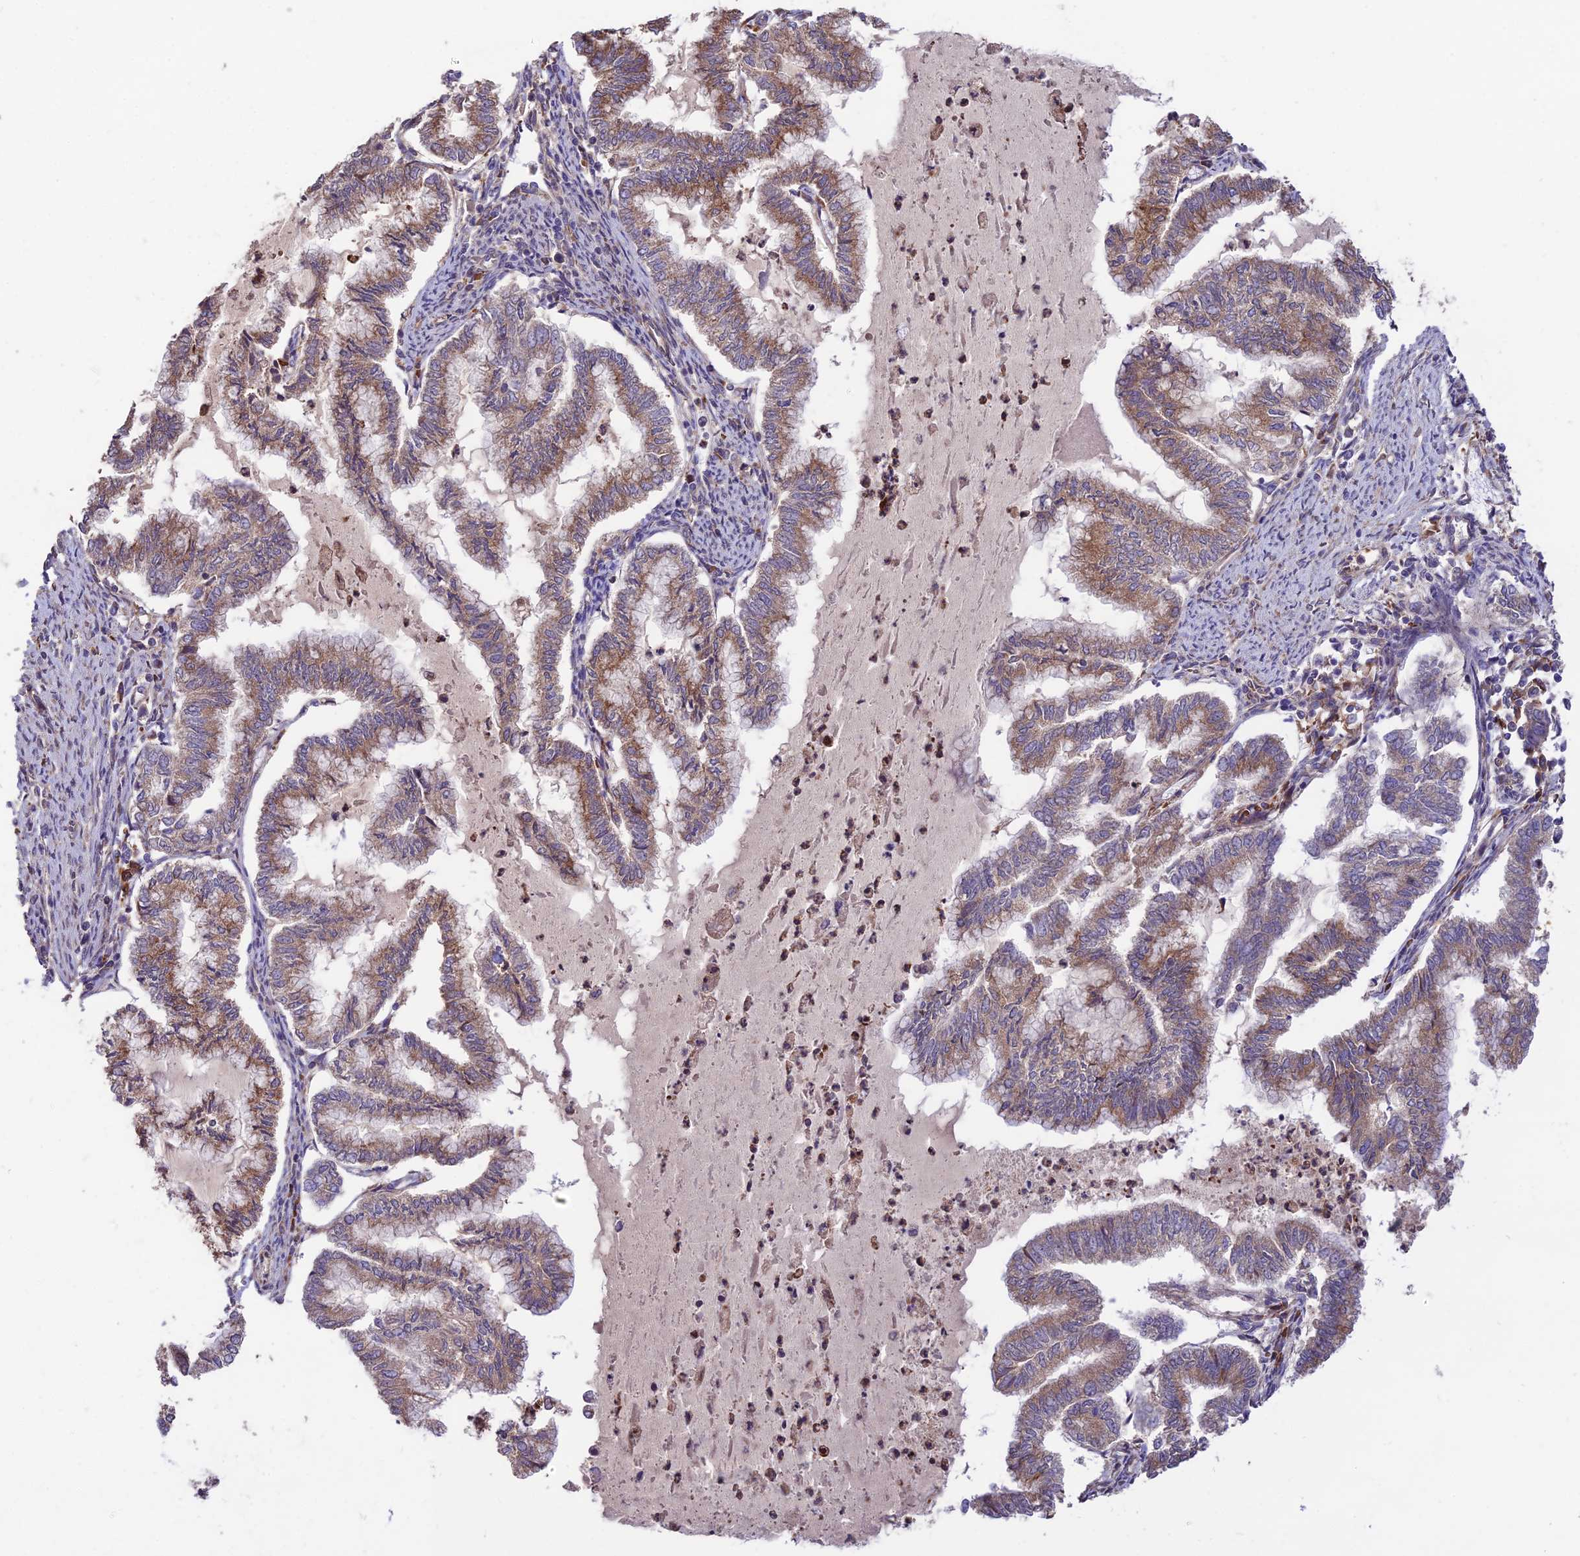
{"staining": {"intensity": "moderate", "quantity": ">75%", "location": "cytoplasmic/membranous"}, "tissue": "endometrial cancer", "cell_type": "Tumor cells", "image_type": "cancer", "snomed": [{"axis": "morphology", "description": "Adenocarcinoma, NOS"}, {"axis": "topography", "description": "Endometrium"}], "caption": "Protein expression analysis of human endometrial cancer (adenocarcinoma) reveals moderate cytoplasmic/membranous expression in about >75% of tumor cells. (Brightfield microscopy of DAB IHC at high magnification).", "gene": "ROCK1", "patient": {"sex": "female", "age": 79}}